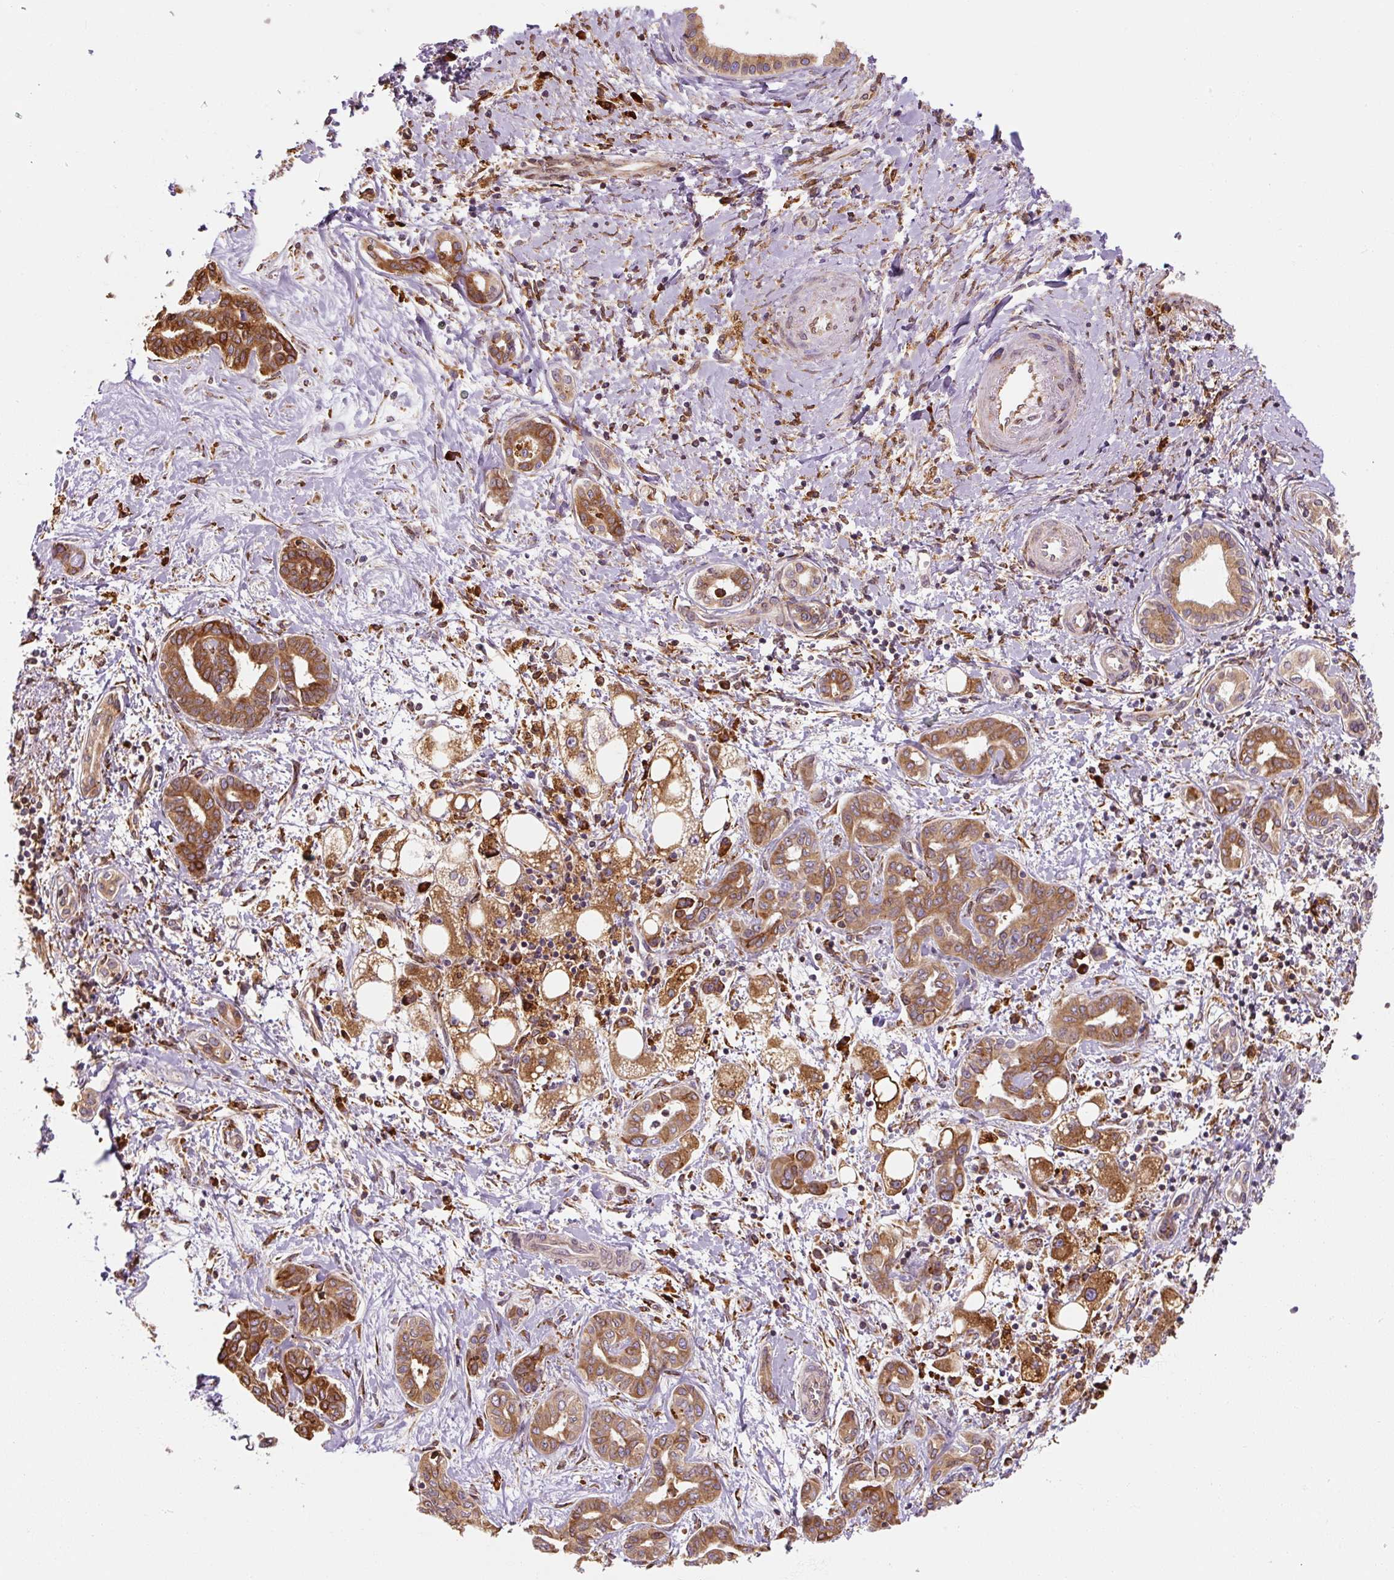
{"staining": {"intensity": "moderate", "quantity": ">75%", "location": "cytoplasmic/membranous"}, "tissue": "liver cancer", "cell_type": "Tumor cells", "image_type": "cancer", "snomed": [{"axis": "morphology", "description": "Cholangiocarcinoma"}, {"axis": "topography", "description": "Liver"}], "caption": "Brown immunohistochemical staining in human cholangiocarcinoma (liver) displays moderate cytoplasmic/membranous expression in approximately >75% of tumor cells.", "gene": "PRKCSH", "patient": {"sex": "female", "age": 77}}